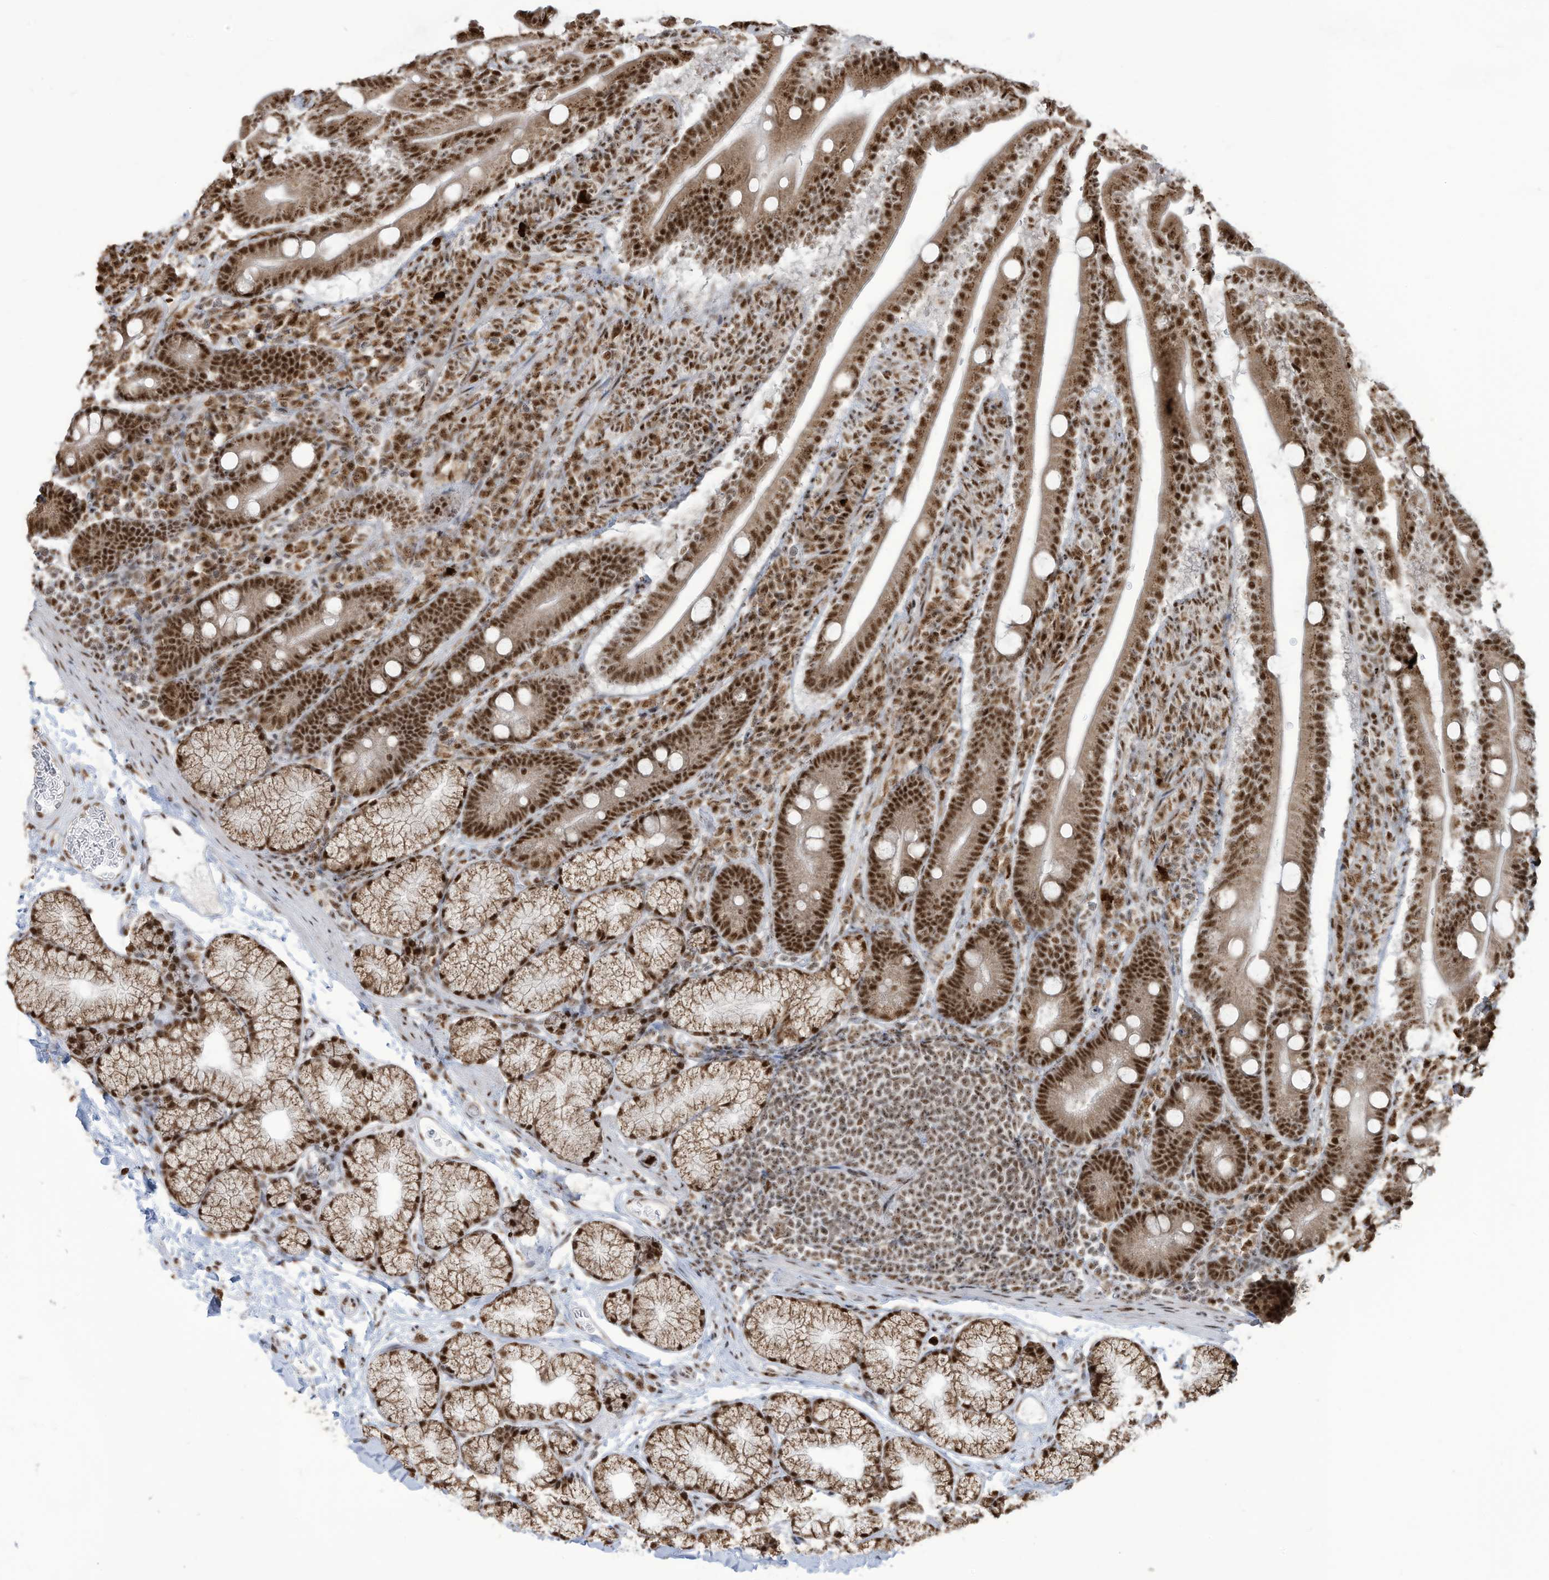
{"staining": {"intensity": "strong", "quantity": ">75%", "location": "cytoplasmic/membranous,nuclear"}, "tissue": "duodenum", "cell_type": "Glandular cells", "image_type": "normal", "snomed": [{"axis": "morphology", "description": "Normal tissue, NOS"}, {"axis": "topography", "description": "Duodenum"}], "caption": "Glandular cells display high levels of strong cytoplasmic/membranous,nuclear expression in about >75% of cells in normal duodenum.", "gene": "LBH", "patient": {"sex": "male", "age": 35}}